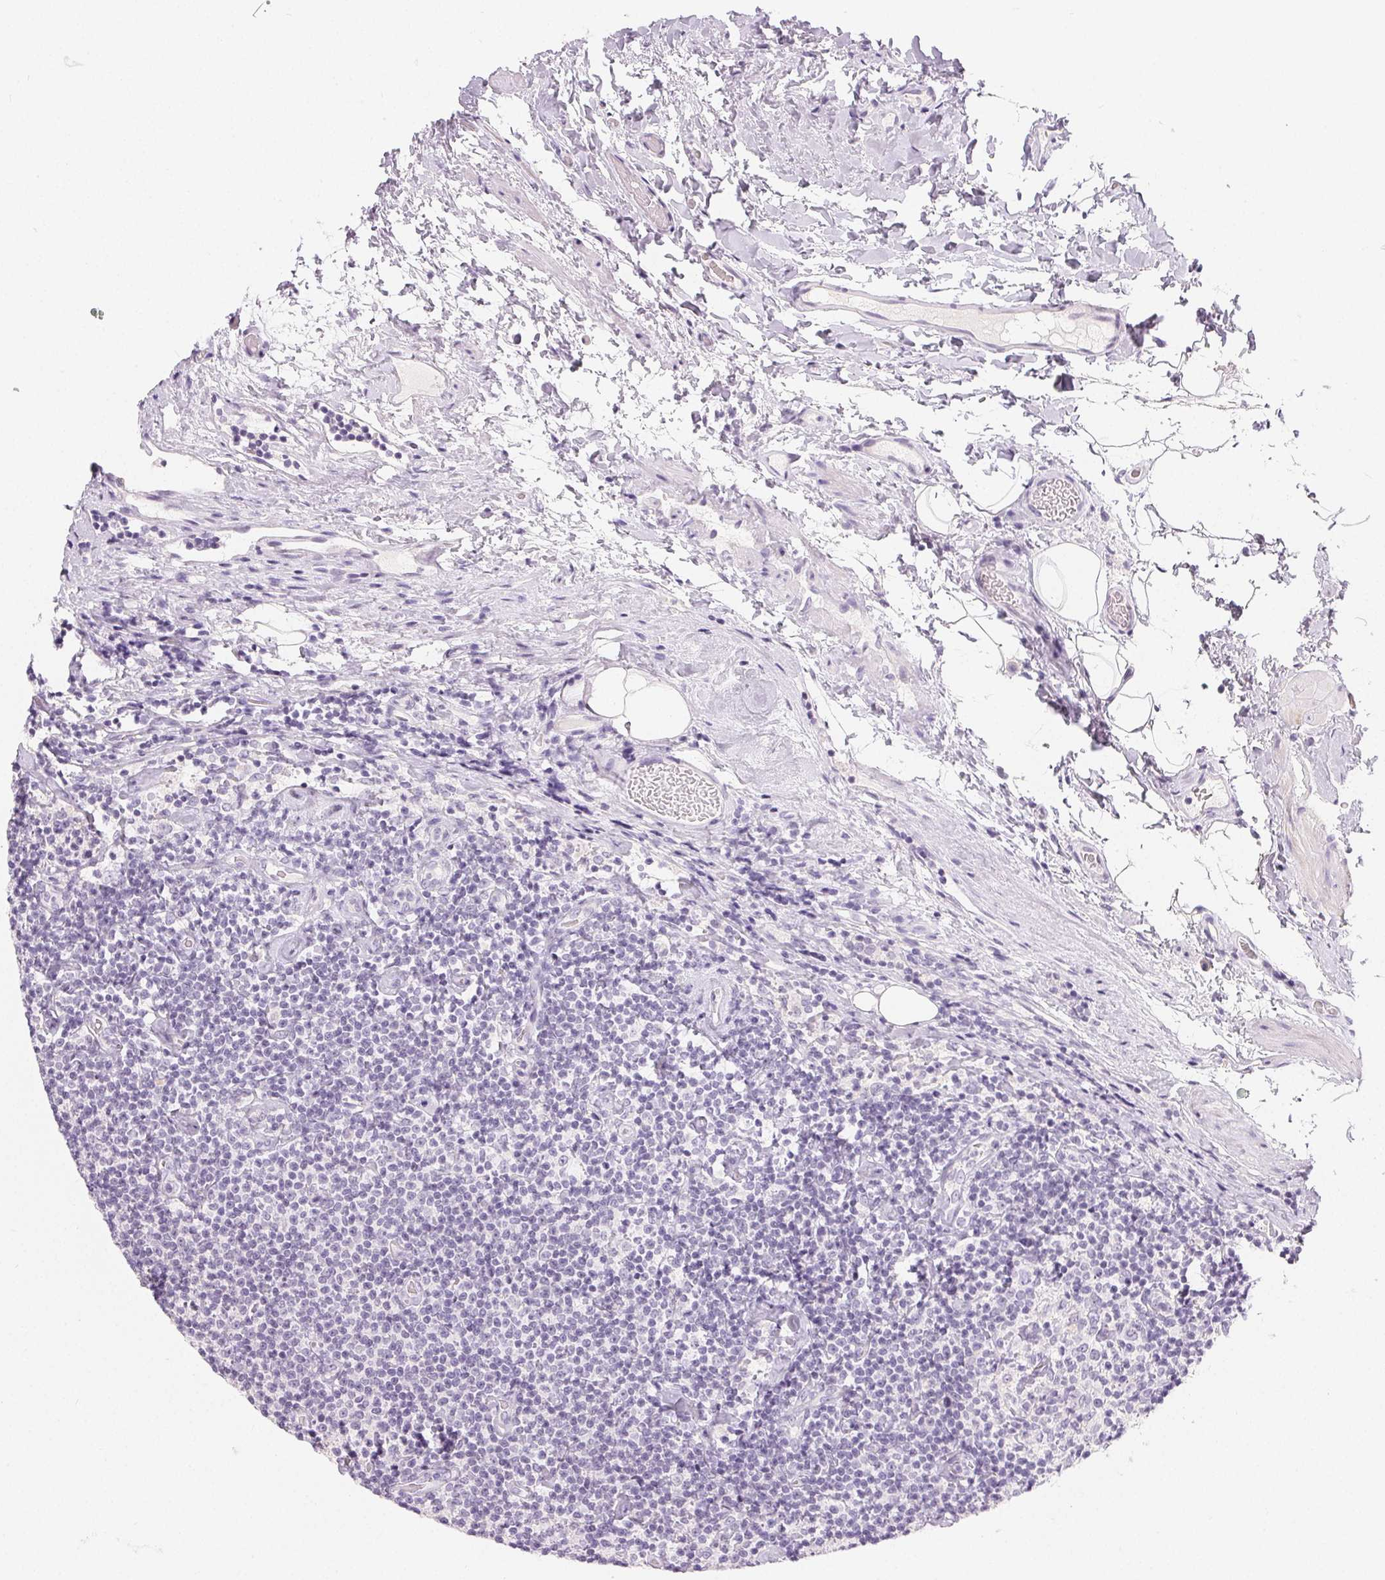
{"staining": {"intensity": "negative", "quantity": "none", "location": "none"}, "tissue": "lymphoma", "cell_type": "Tumor cells", "image_type": "cancer", "snomed": [{"axis": "morphology", "description": "Malignant lymphoma, non-Hodgkin's type, Low grade"}, {"axis": "topography", "description": "Lymph node"}], "caption": "High magnification brightfield microscopy of low-grade malignant lymphoma, non-Hodgkin's type stained with DAB (3,3'-diaminobenzidine) (brown) and counterstained with hematoxylin (blue): tumor cells show no significant staining.", "gene": "MIOX", "patient": {"sex": "male", "age": 81}}